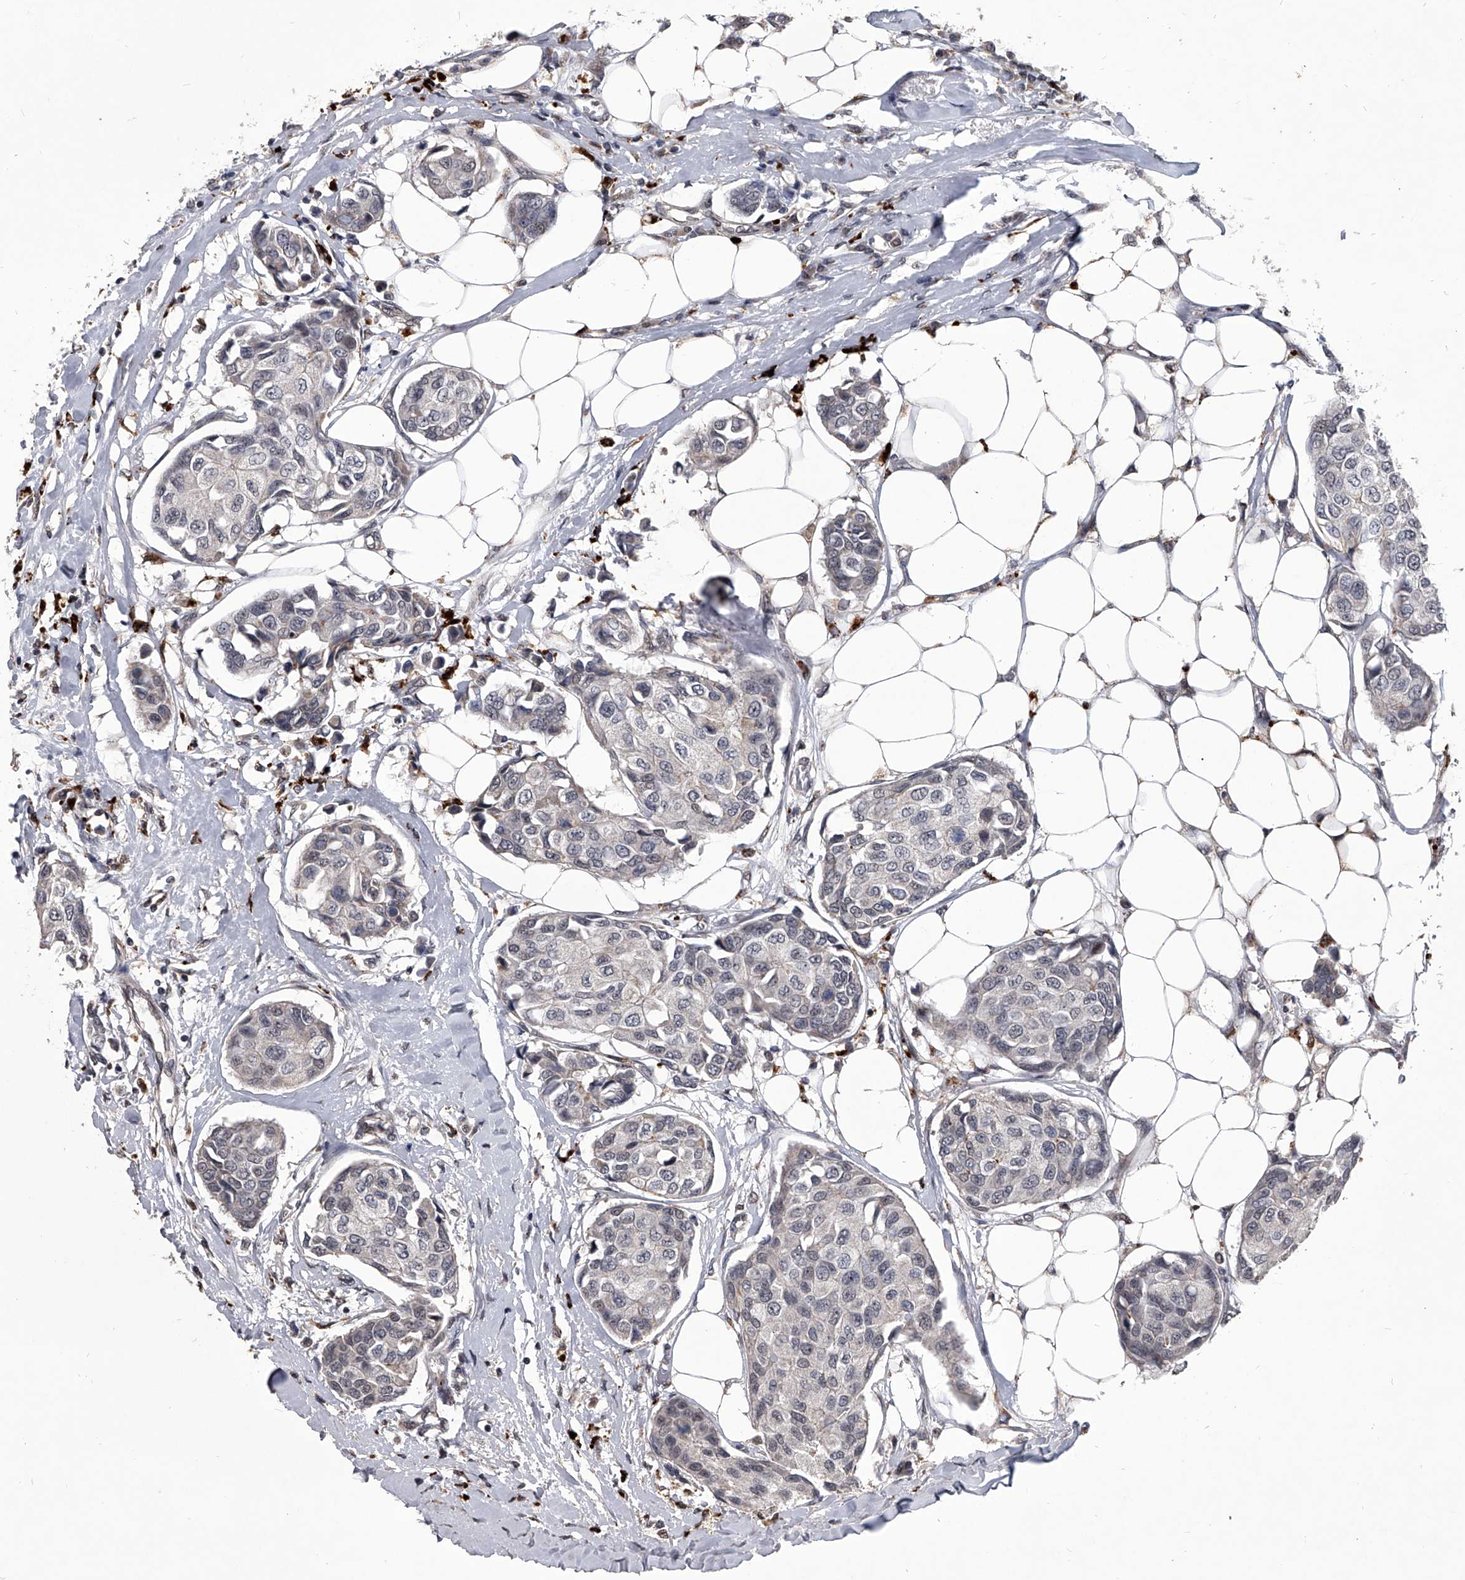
{"staining": {"intensity": "negative", "quantity": "none", "location": "none"}, "tissue": "breast cancer", "cell_type": "Tumor cells", "image_type": "cancer", "snomed": [{"axis": "morphology", "description": "Duct carcinoma"}, {"axis": "topography", "description": "Breast"}], "caption": "DAB immunohistochemical staining of intraductal carcinoma (breast) displays no significant expression in tumor cells.", "gene": "CMTR1", "patient": {"sex": "female", "age": 80}}